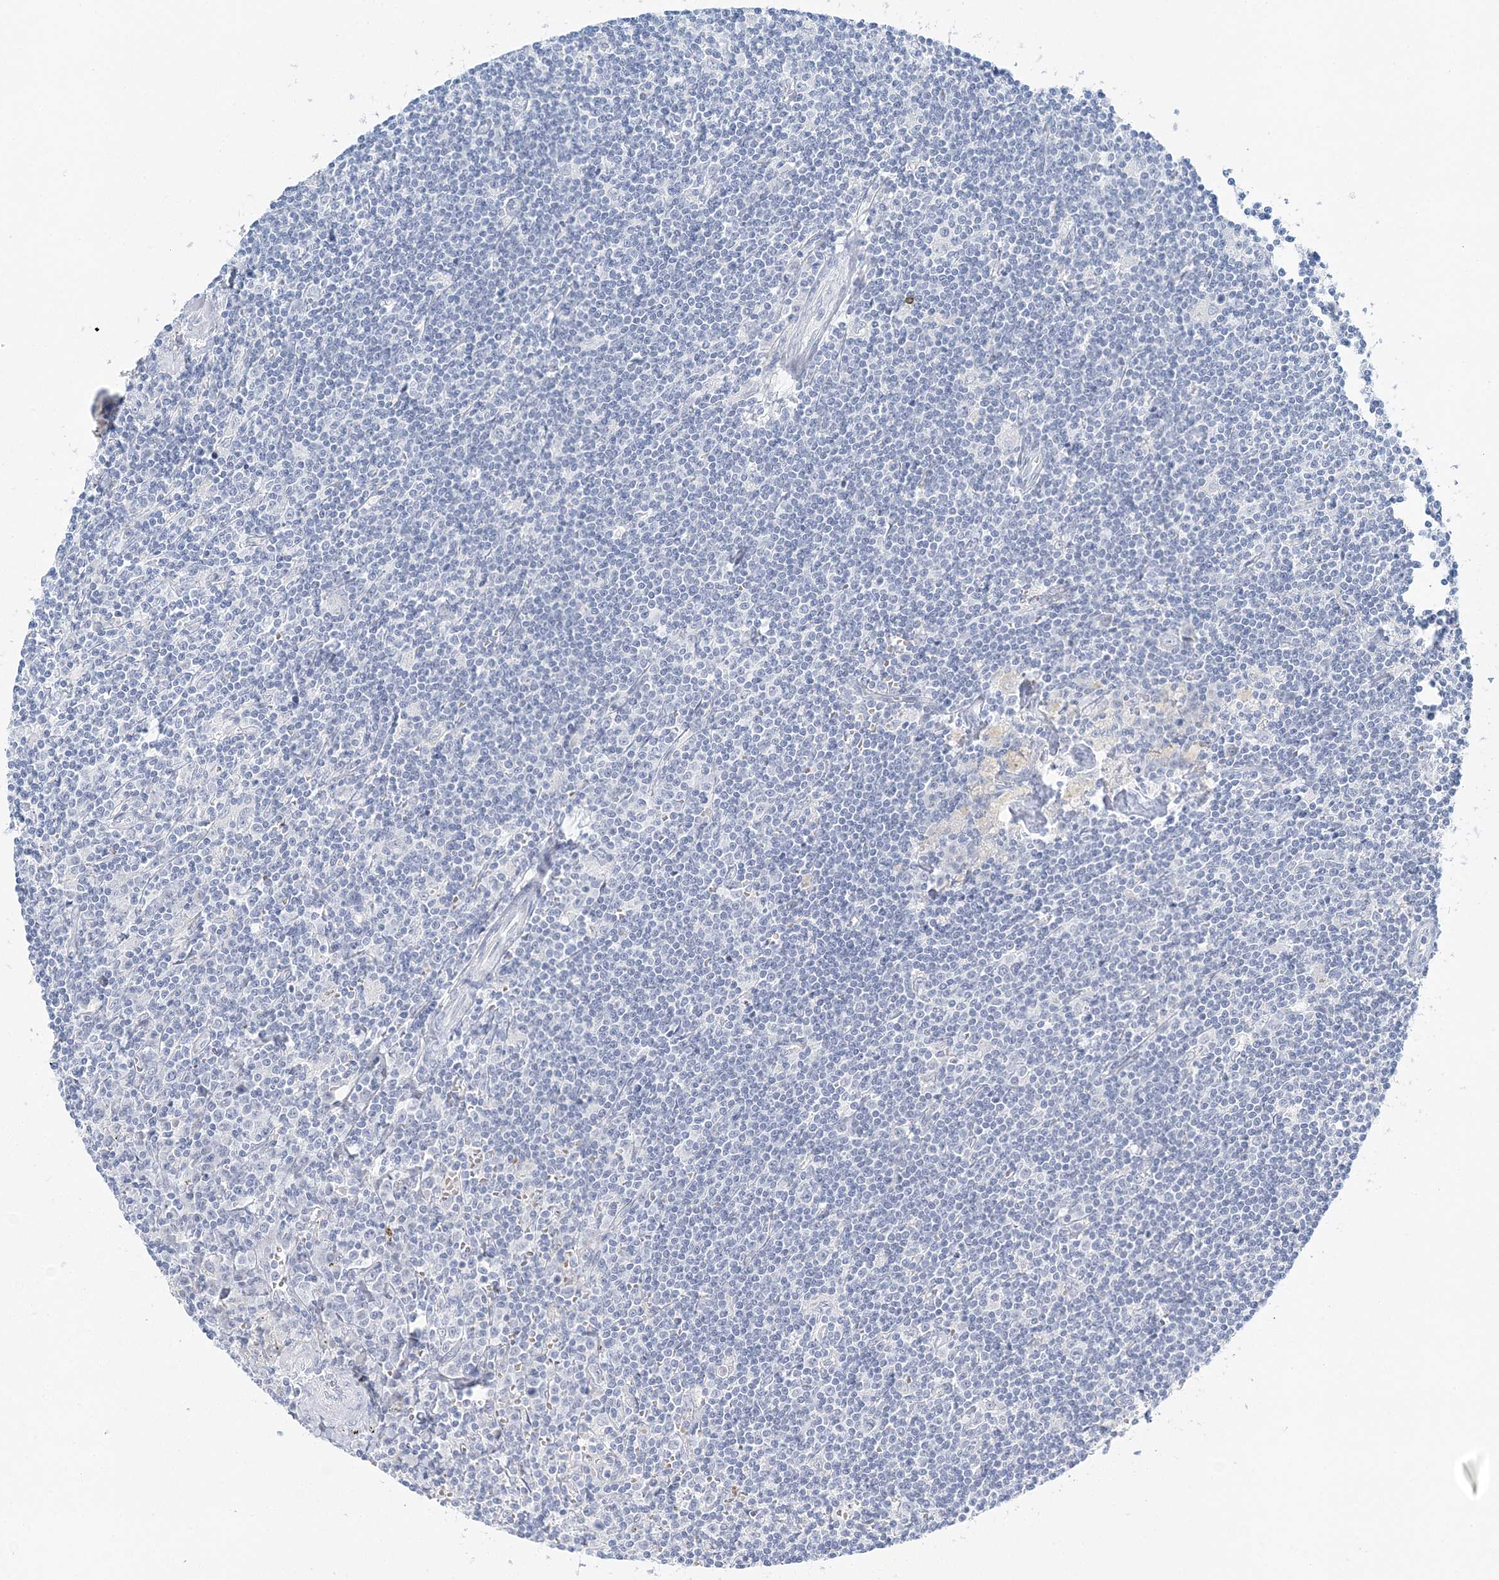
{"staining": {"intensity": "negative", "quantity": "none", "location": "none"}, "tissue": "lymphoma", "cell_type": "Tumor cells", "image_type": "cancer", "snomed": [{"axis": "morphology", "description": "Malignant lymphoma, non-Hodgkin's type, Low grade"}, {"axis": "topography", "description": "Spleen"}], "caption": "Lymphoma stained for a protein using IHC shows no positivity tumor cells.", "gene": "VILL", "patient": {"sex": "male", "age": 76}}